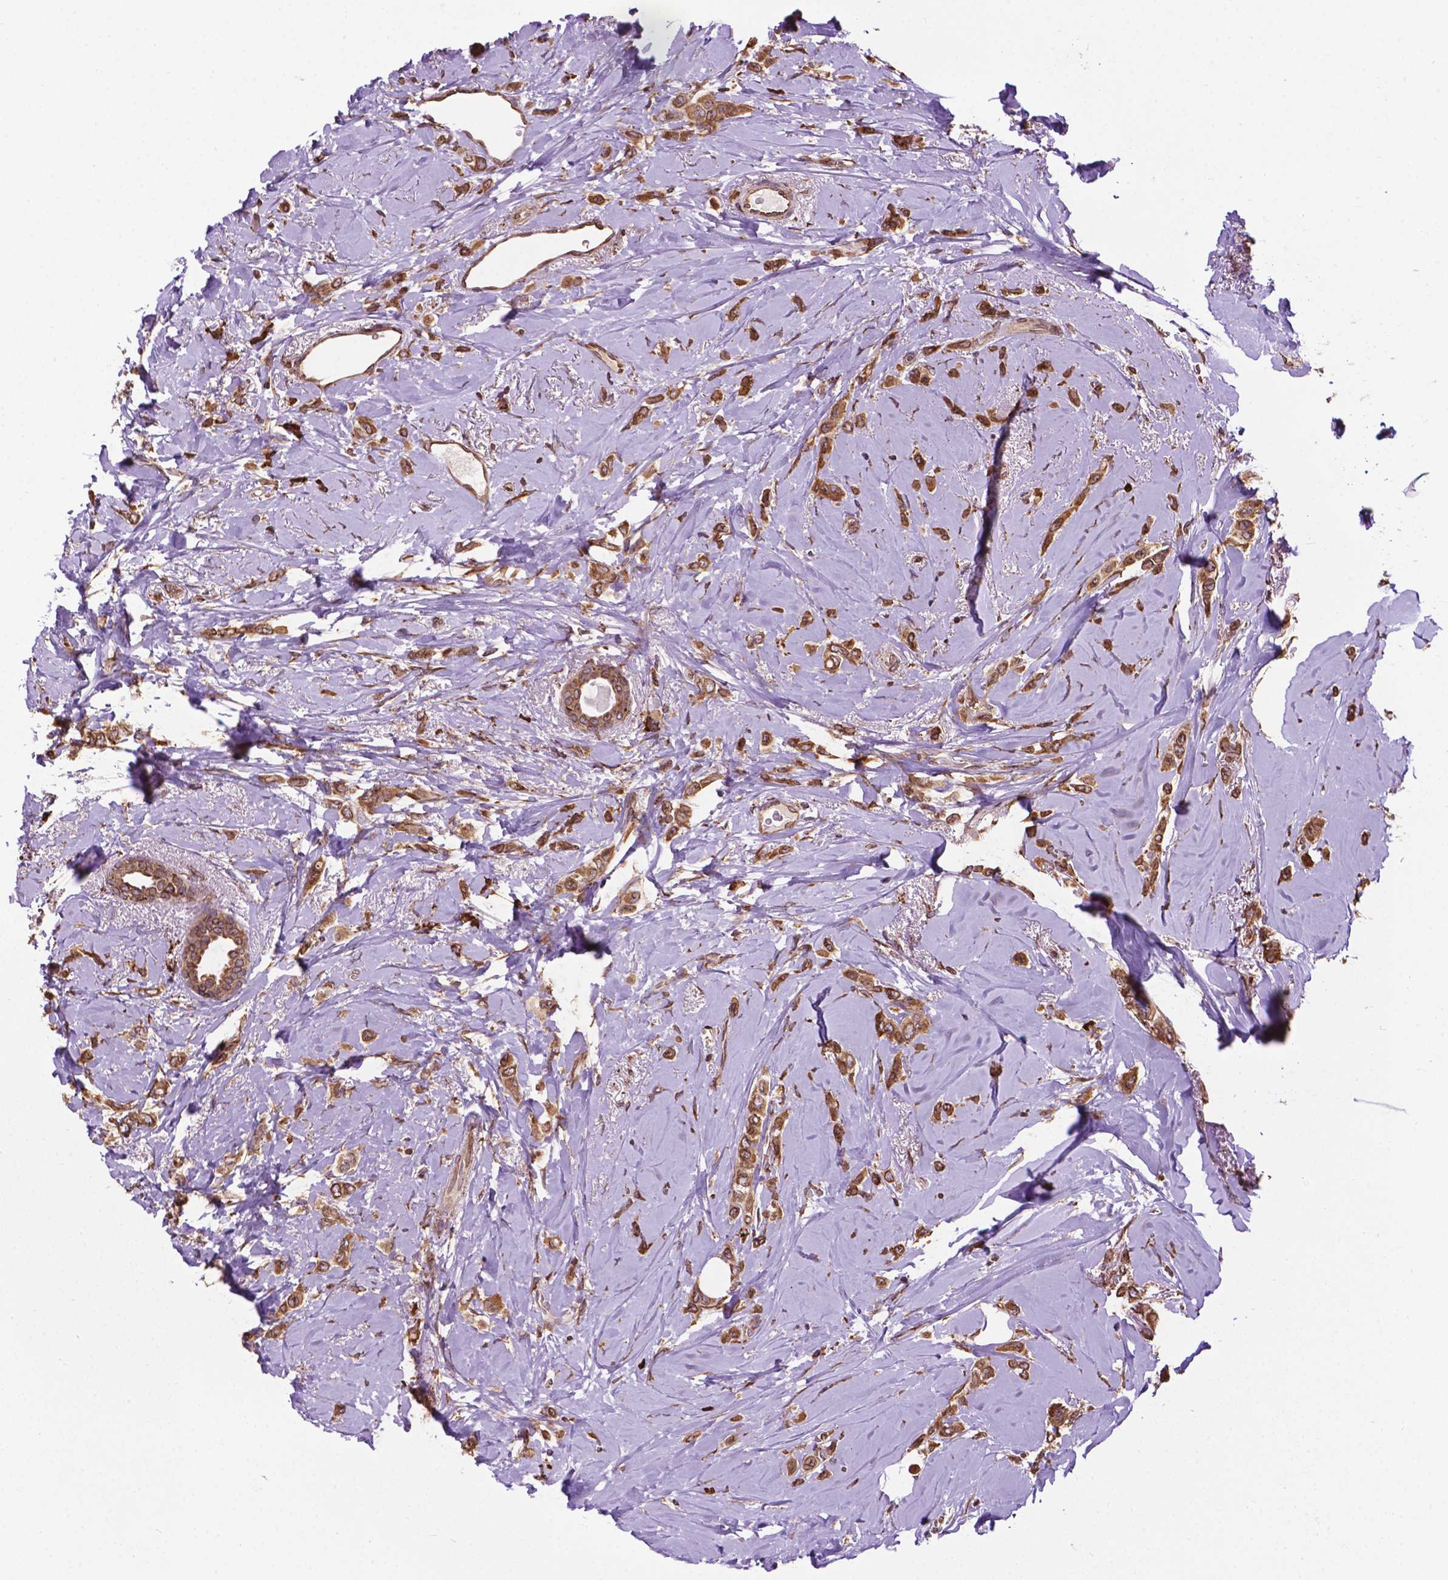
{"staining": {"intensity": "moderate", "quantity": ">75%", "location": "cytoplasmic/membranous"}, "tissue": "breast cancer", "cell_type": "Tumor cells", "image_type": "cancer", "snomed": [{"axis": "morphology", "description": "Lobular carcinoma"}, {"axis": "topography", "description": "Breast"}], "caption": "Protein analysis of lobular carcinoma (breast) tissue shows moderate cytoplasmic/membranous staining in about >75% of tumor cells. (brown staining indicates protein expression, while blue staining denotes nuclei).", "gene": "GANAB", "patient": {"sex": "female", "age": 66}}